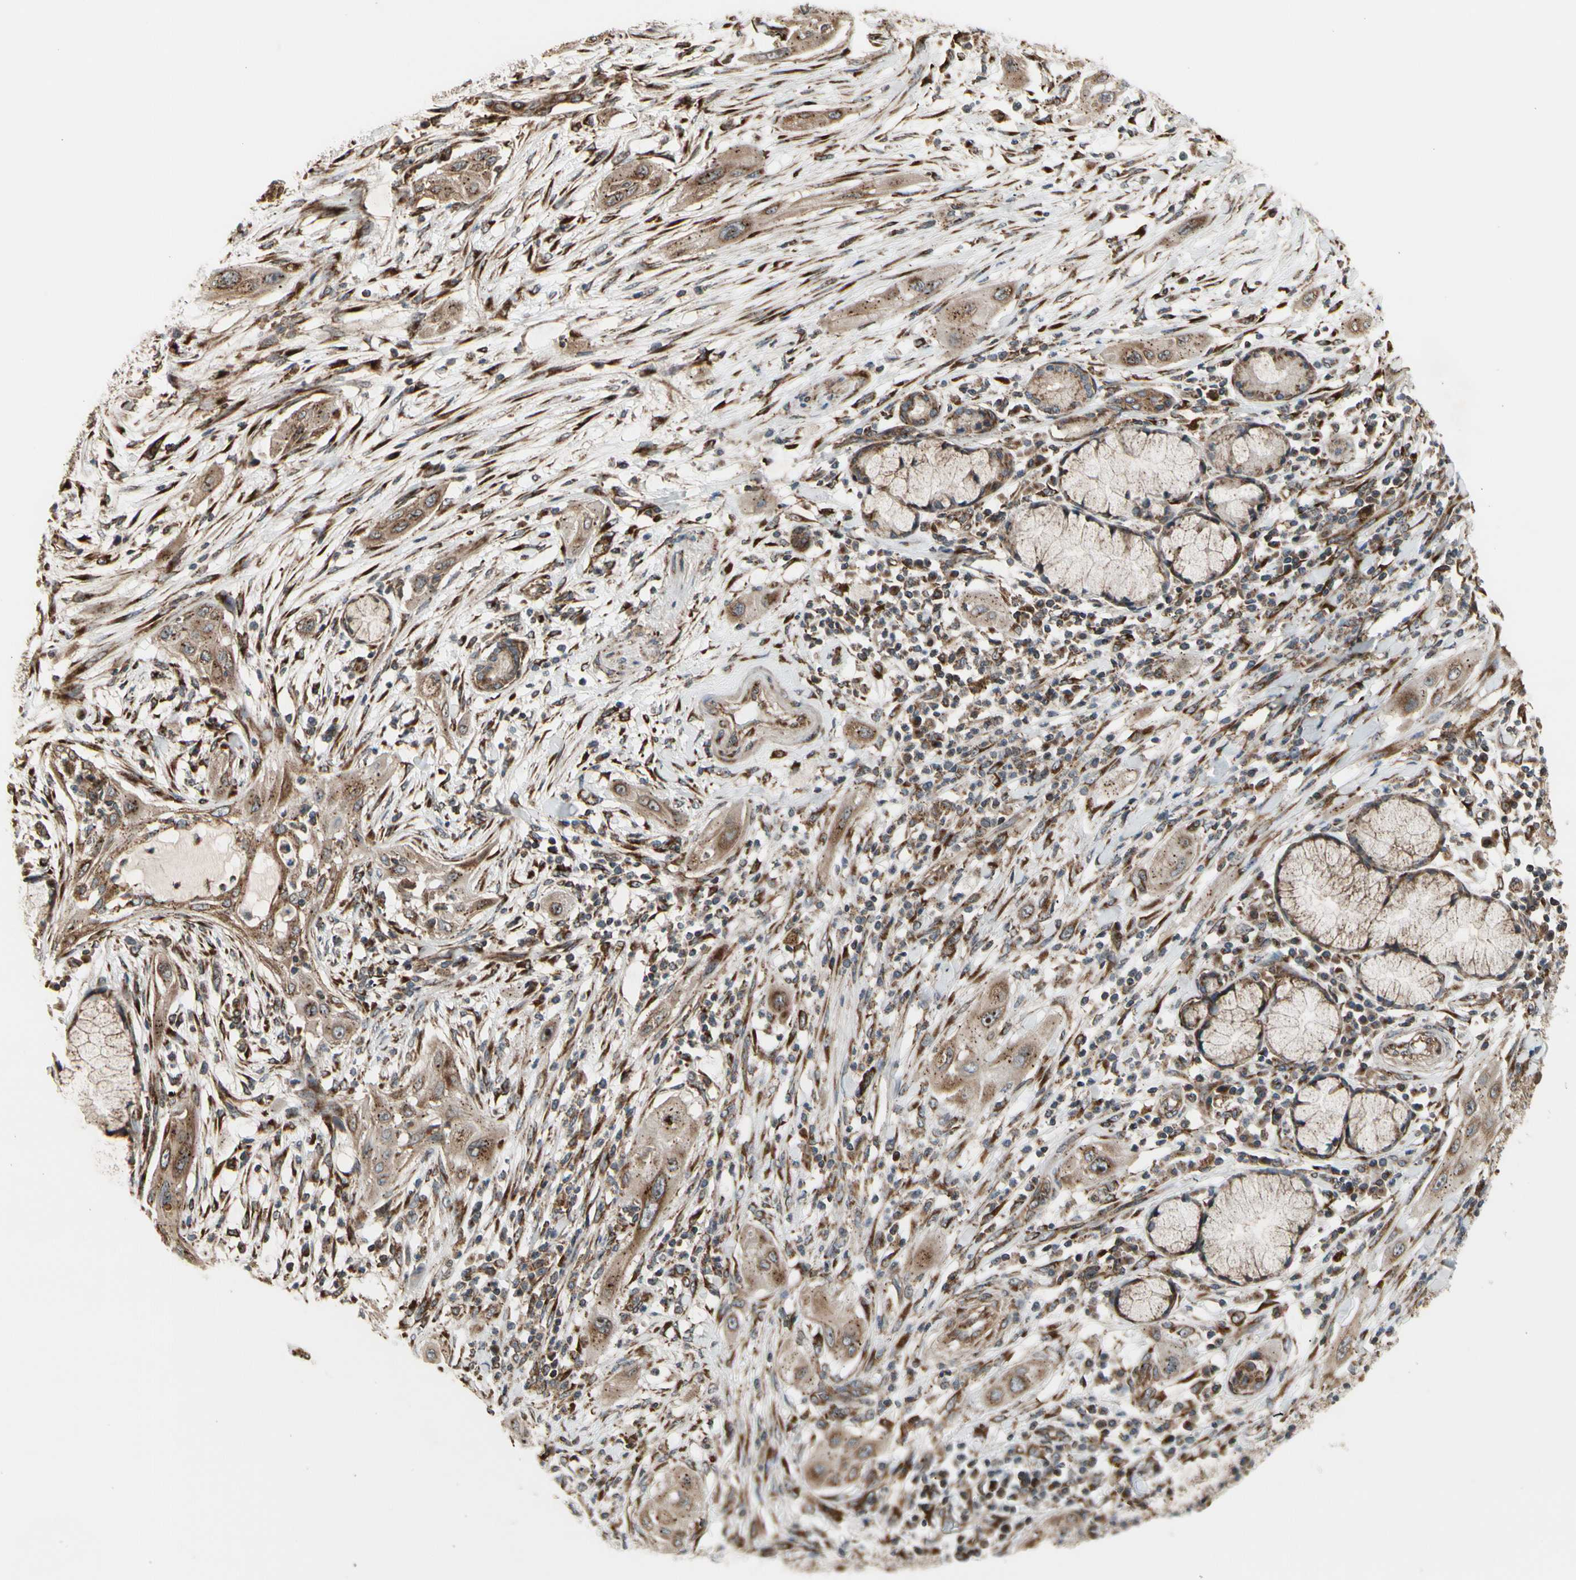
{"staining": {"intensity": "moderate", "quantity": ">75%", "location": "cytoplasmic/membranous"}, "tissue": "lung cancer", "cell_type": "Tumor cells", "image_type": "cancer", "snomed": [{"axis": "morphology", "description": "Squamous cell carcinoma, NOS"}, {"axis": "topography", "description": "Lung"}], "caption": "This micrograph demonstrates immunohistochemistry (IHC) staining of squamous cell carcinoma (lung), with medium moderate cytoplasmic/membranous positivity in about >75% of tumor cells.", "gene": "SLC39A9", "patient": {"sex": "female", "age": 47}}